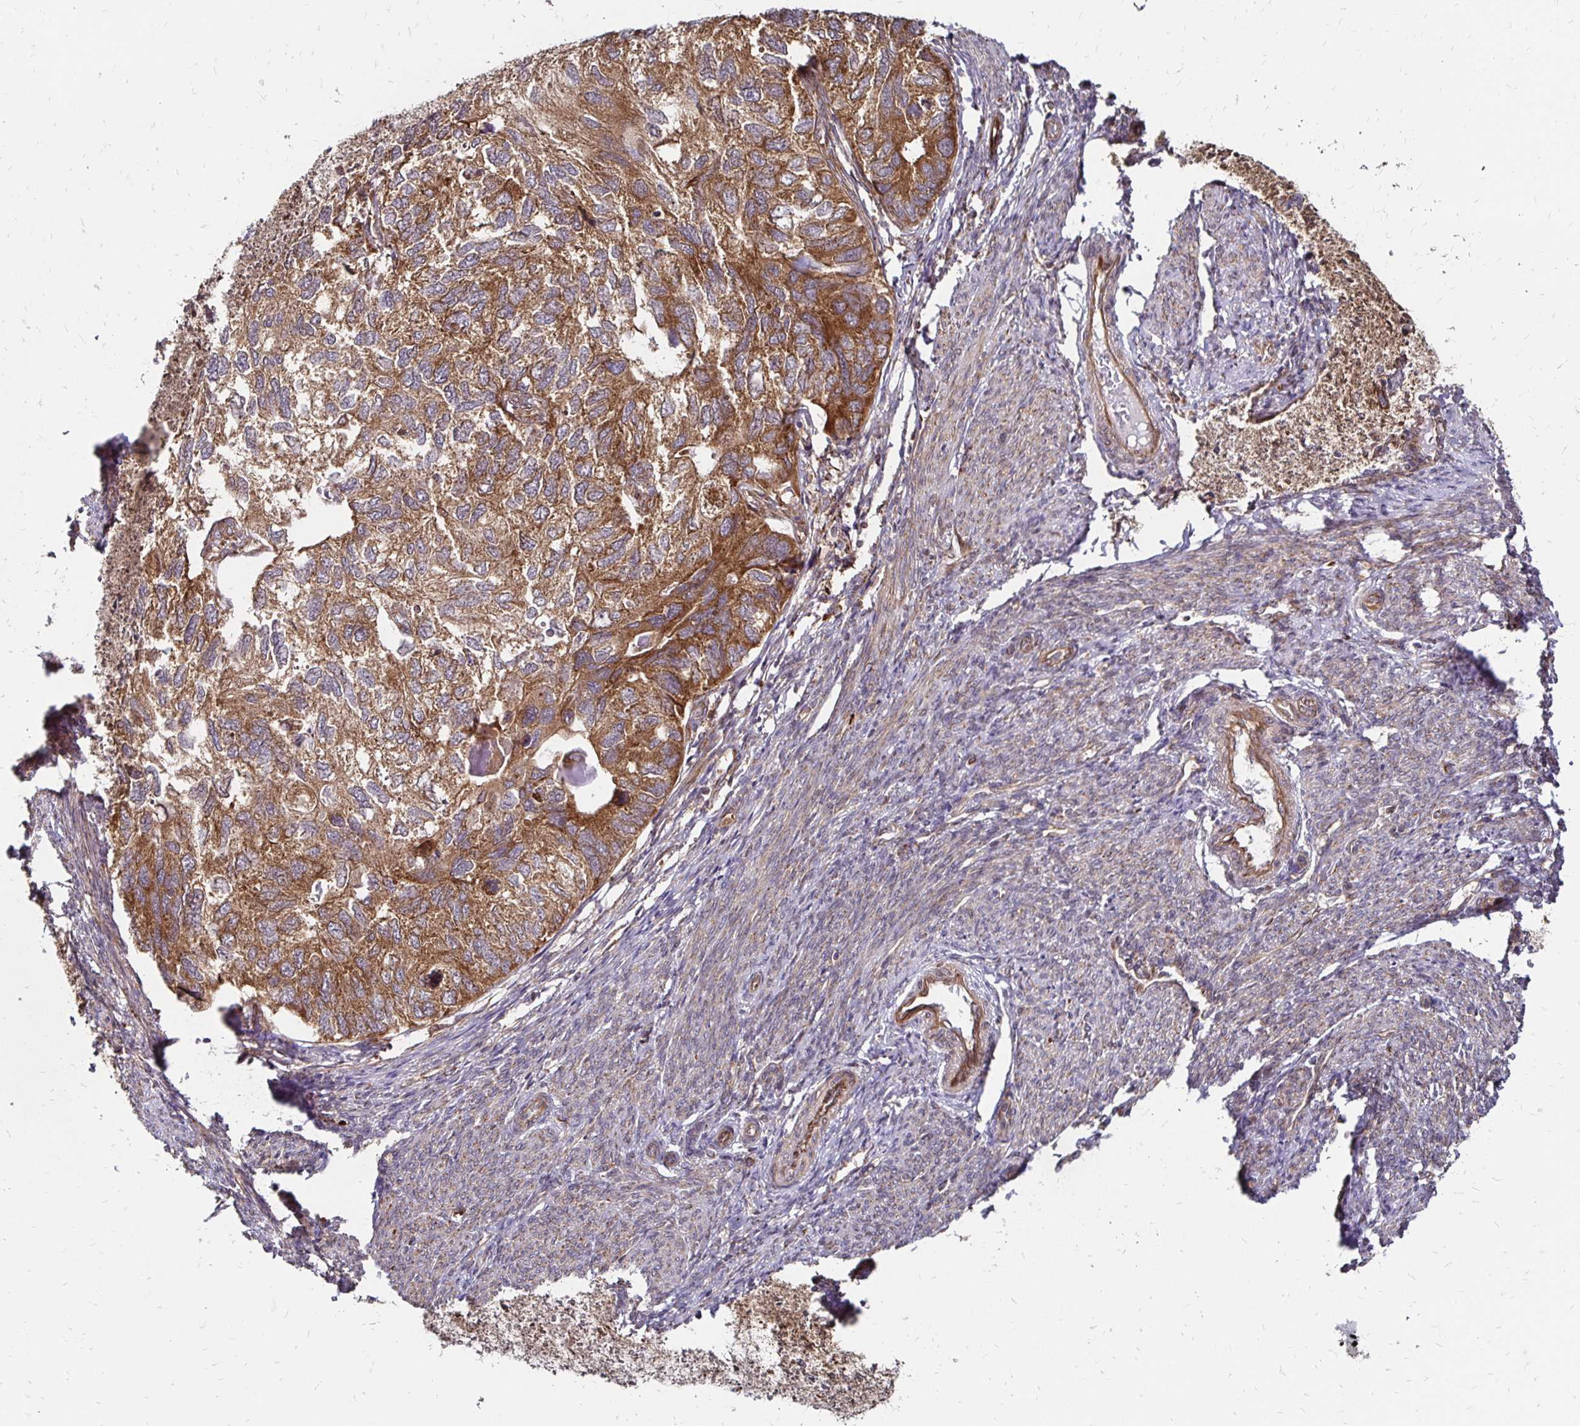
{"staining": {"intensity": "moderate", "quantity": ">75%", "location": "cytoplasmic/membranous"}, "tissue": "endometrial cancer", "cell_type": "Tumor cells", "image_type": "cancer", "snomed": [{"axis": "morphology", "description": "Carcinoma, NOS"}, {"axis": "topography", "description": "Uterus"}], "caption": "Human endometrial carcinoma stained with a protein marker exhibits moderate staining in tumor cells.", "gene": "ZW10", "patient": {"sex": "female", "age": 76}}